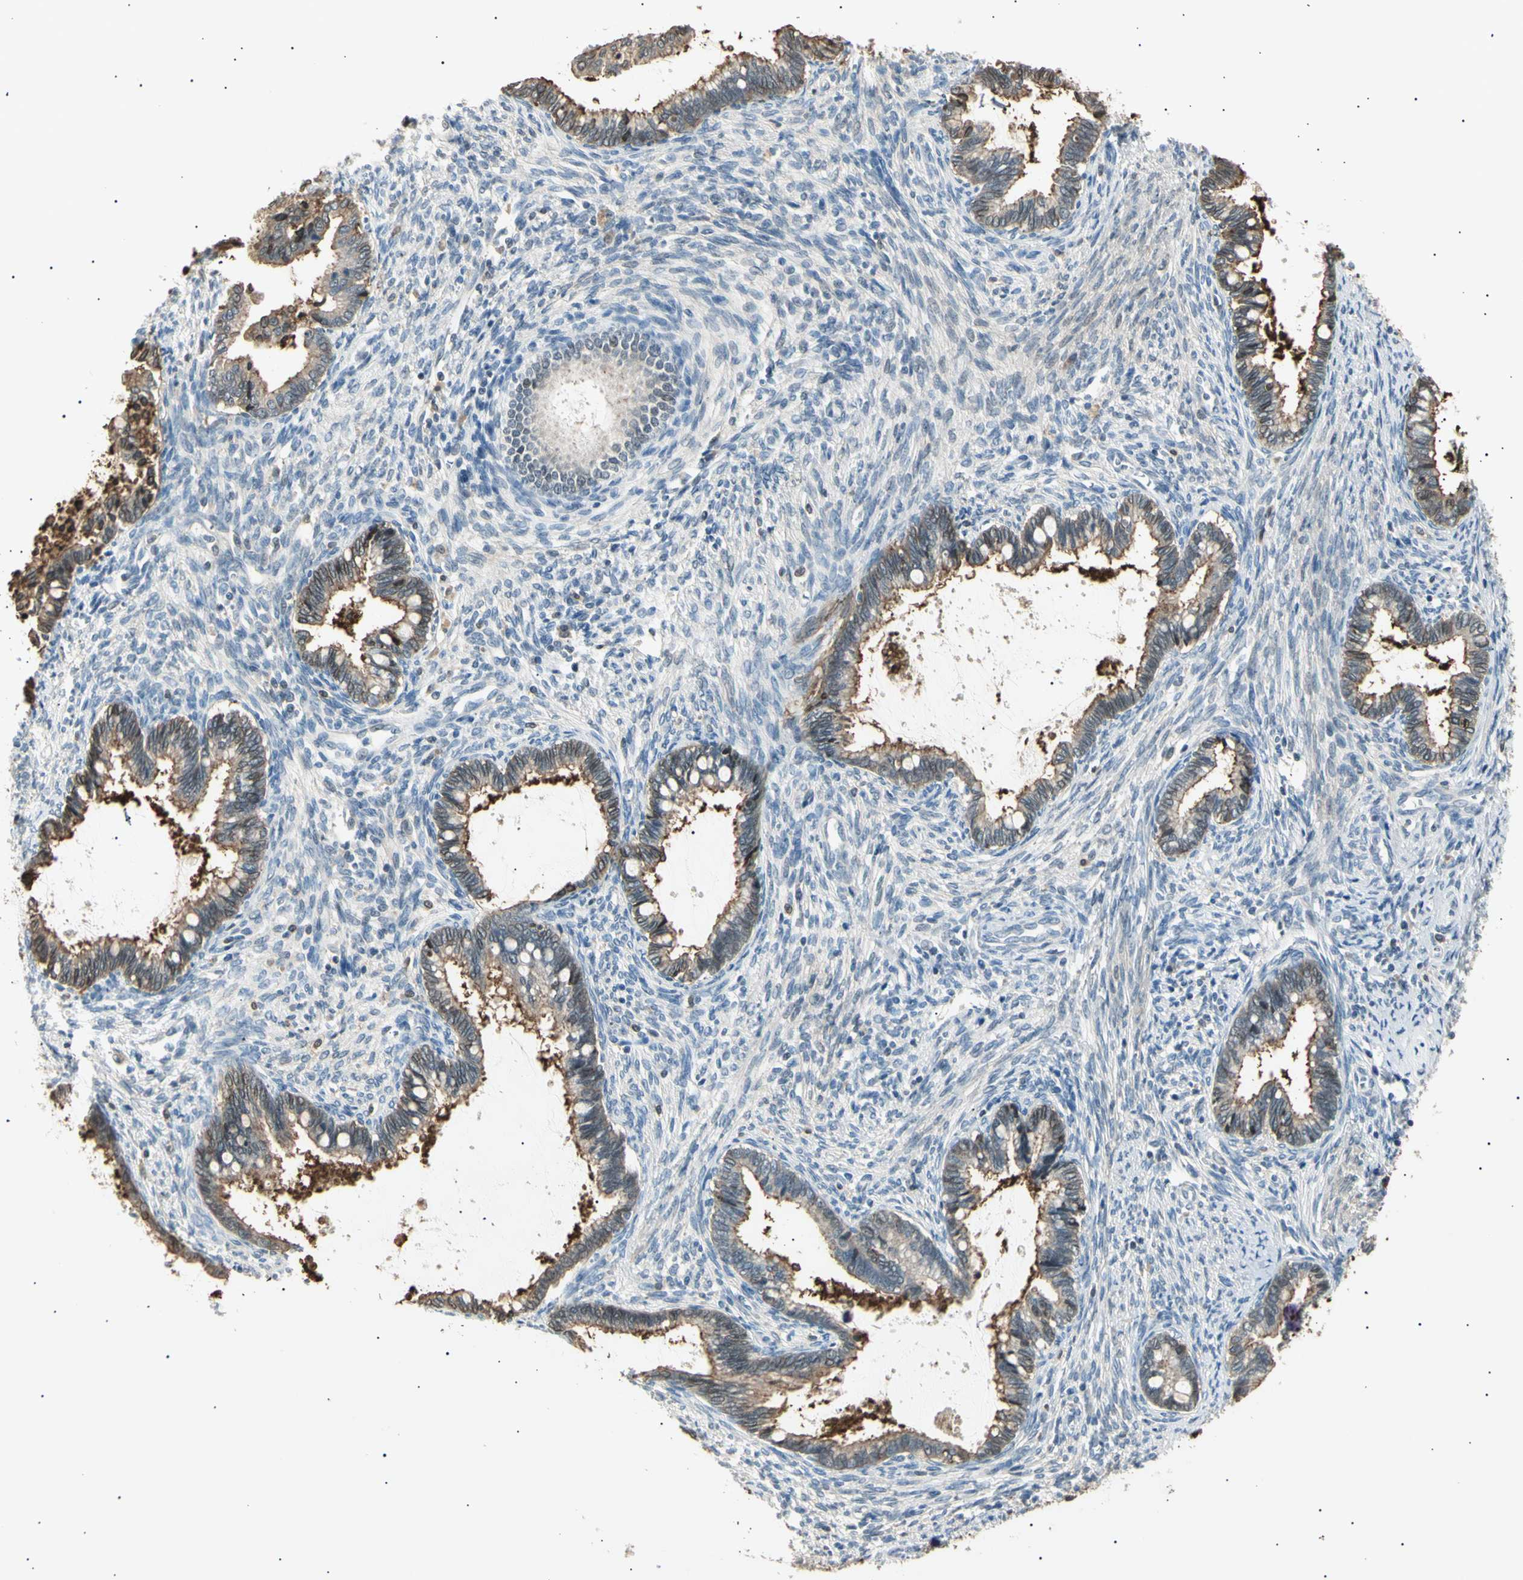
{"staining": {"intensity": "moderate", "quantity": ">75%", "location": "cytoplasmic/membranous"}, "tissue": "cervical cancer", "cell_type": "Tumor cells", "image_type": "cancer", "snomed": [{"axis": "morphology", "description": "Adenocarcinoma, NOS"}, {"axis": "topography", "description": "Cervix"}], "caption": "An immunohistochemistry image of tumor tissue is shown. Protein staining in brown labels moderate cytoplasmic/membranous positivity in cervical cancer within tumor cells. The protein is stained brown, and the nuclei are stained in blue (DAB (3,3'-diaminobenzidine) IHC with brightfield microscopy, high magnification).", "gene": "LHPP", "patient": {"sex": "female", "age": 44}}